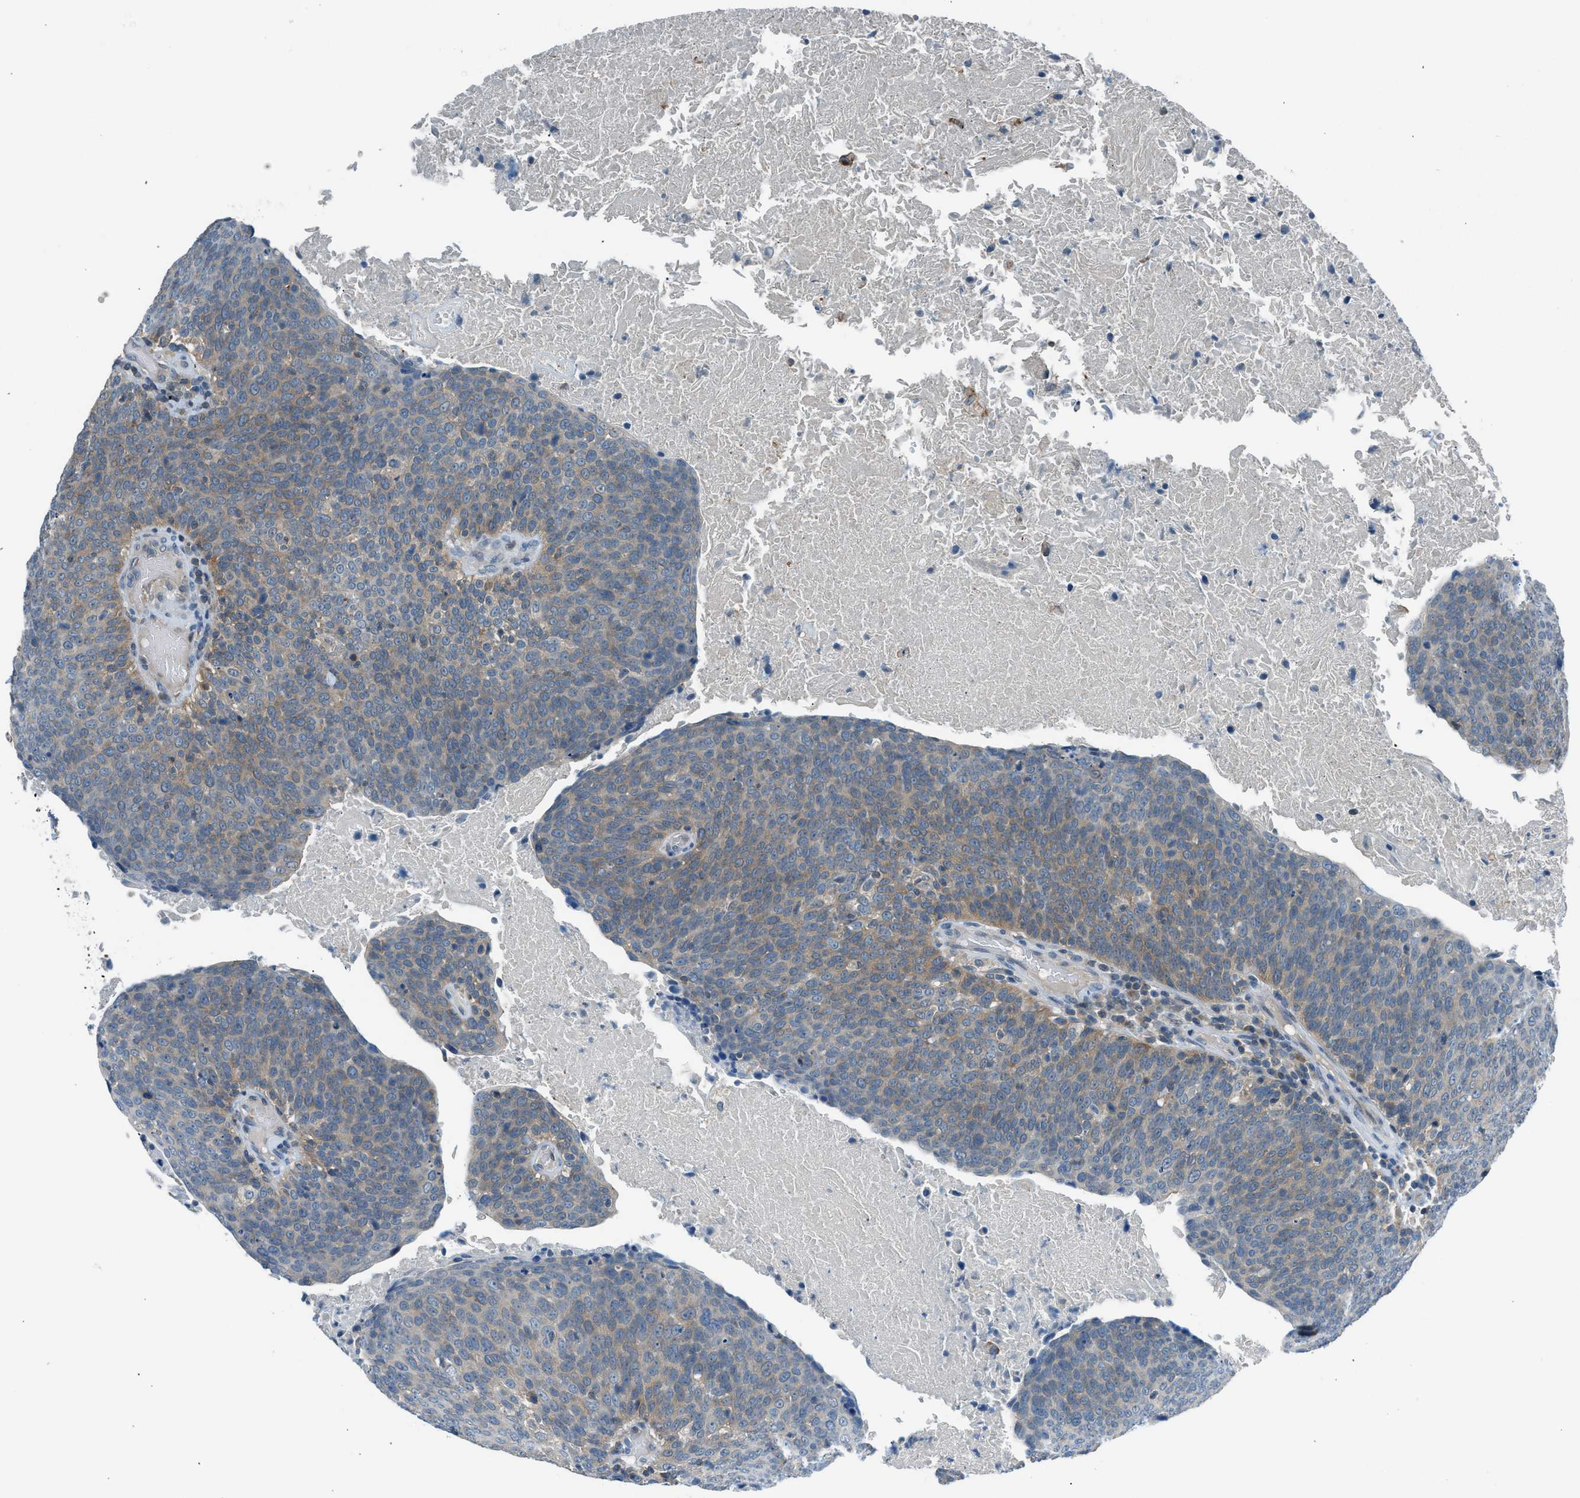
{"staining": {"intensity": "weak", "quantity": ">75%", "location": "cytoplasmic/membranous"}, "tissue": "head and neck cancer", "cell_type": "Tumor cells", "image_type": "cancer", "snomed": [{"axis": "morphology", "description": "Squamous cell carcinoma, NOS"}, {"axis": "morphology", "description": "Squamous cell carcinoma, metastatic, NOS"}, {"axis": "topography", "description": "Lymph node"}, {"axis": "topography", "description": "Head-Neck"}], "caption": "Protein staining by immunohistochemistry (IHC) reveals weak cytoplasmic/membranous positivity in about >75% of tumor cells in head and neck cancer.", "gene": "LMLN", "patient": {"sex": "male", "age": 62}}